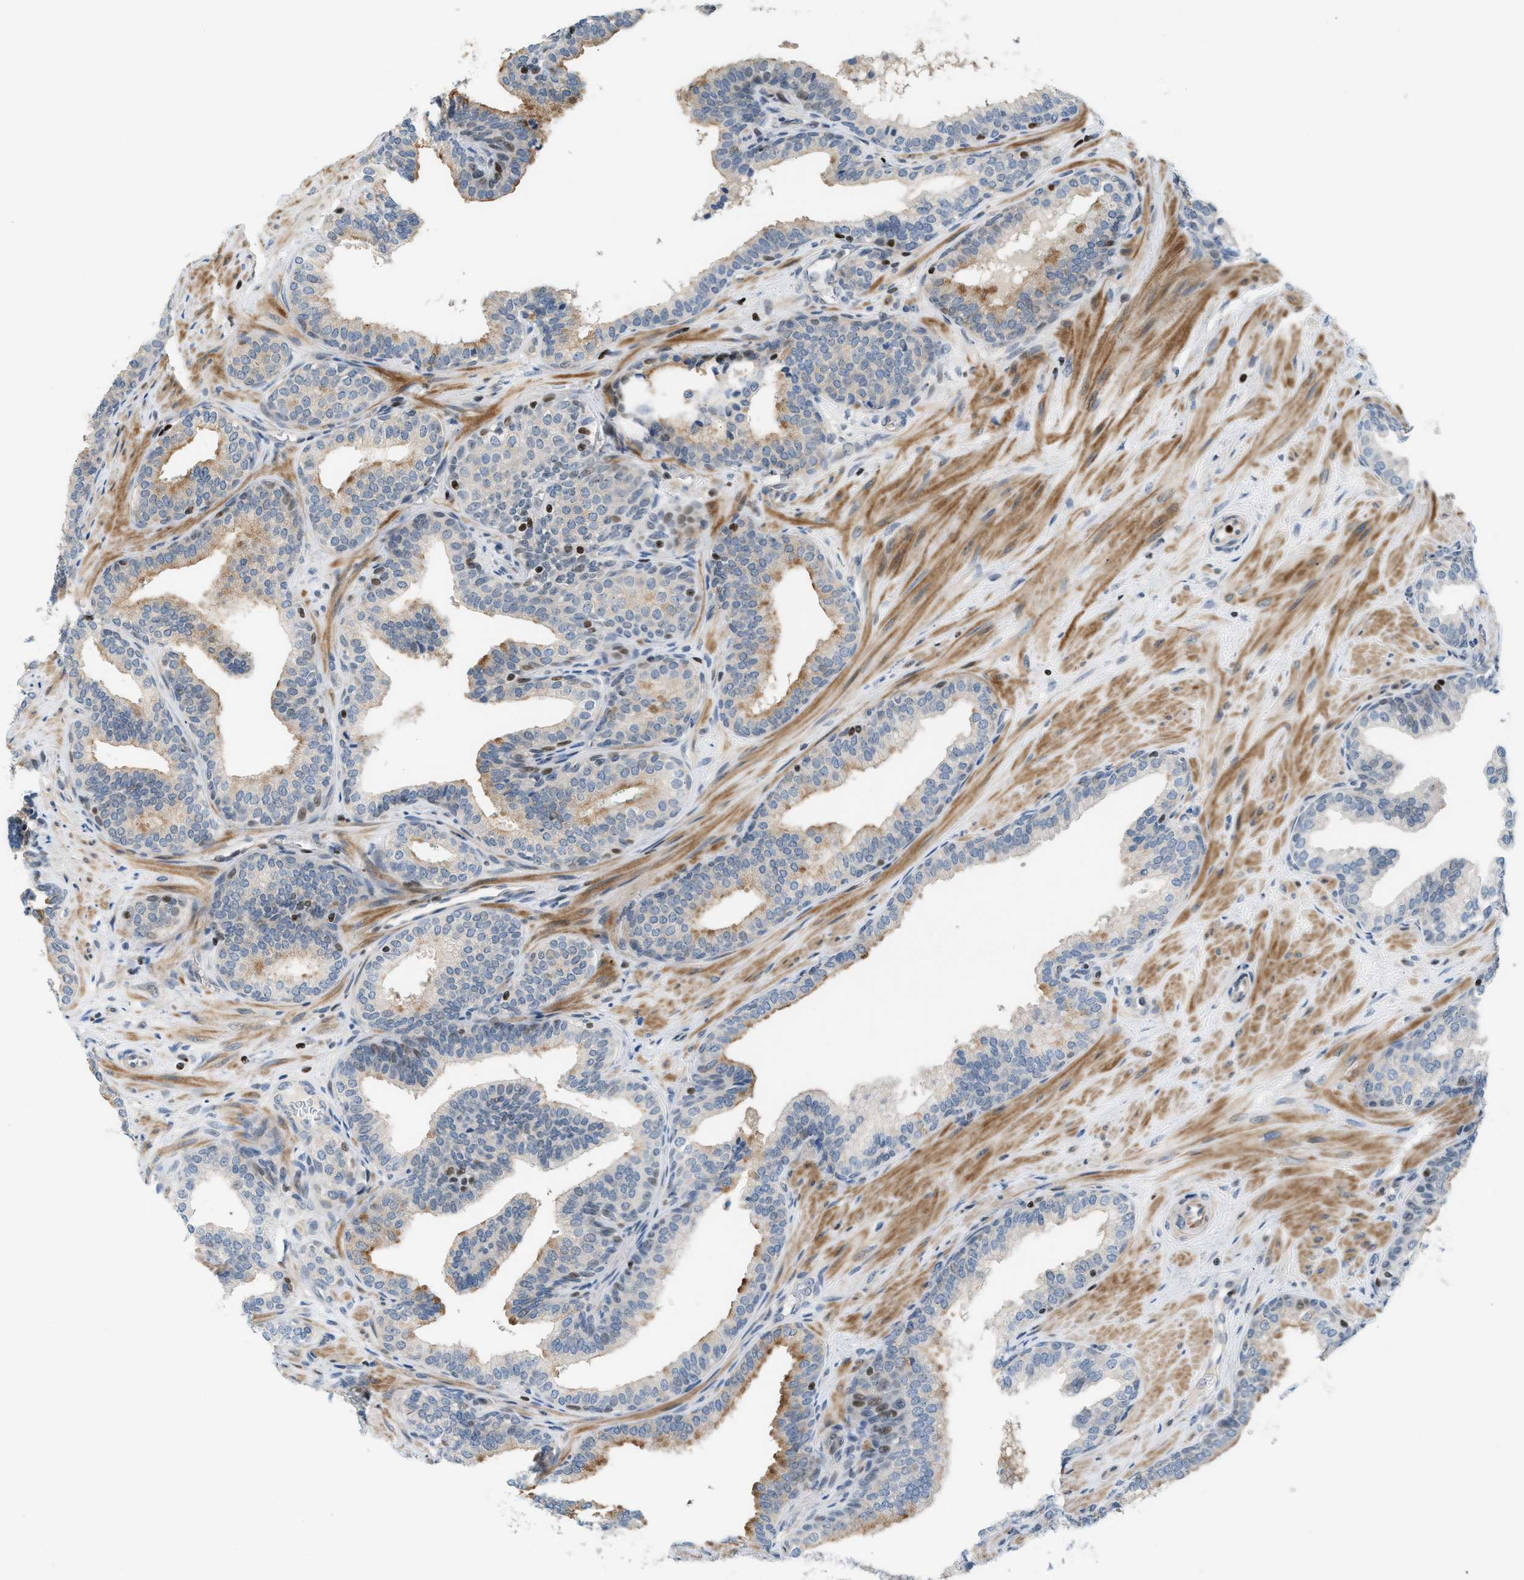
{"staining": {"intensity": "moderate", "quantity": "<25%", "location": "cytoplasmic/membranous"}, "tissue": "prostate cancer", "cell_type": "Tumor cells", "image_type": "cancer", "snomed": [{"axis": "morphology", "description": "Adenocarcinoma, High grade"}, {"axis": "topography", "description": "Prostate"}], "caption": "IHC staining of adenocarcinoma (high-grade) (prostate), which reveals low levels of moderate cytoplasmic/membranous staining in about <25% of tumor cells indicating moderate cytoplasmic/membranous protein staining. The staining was performed using DAB (brown) for protein detection and nuclei were counterstained in hematoxylin (blue).", "gene": "ZNF276", "patient": {"sex": "male", "age": 52}}